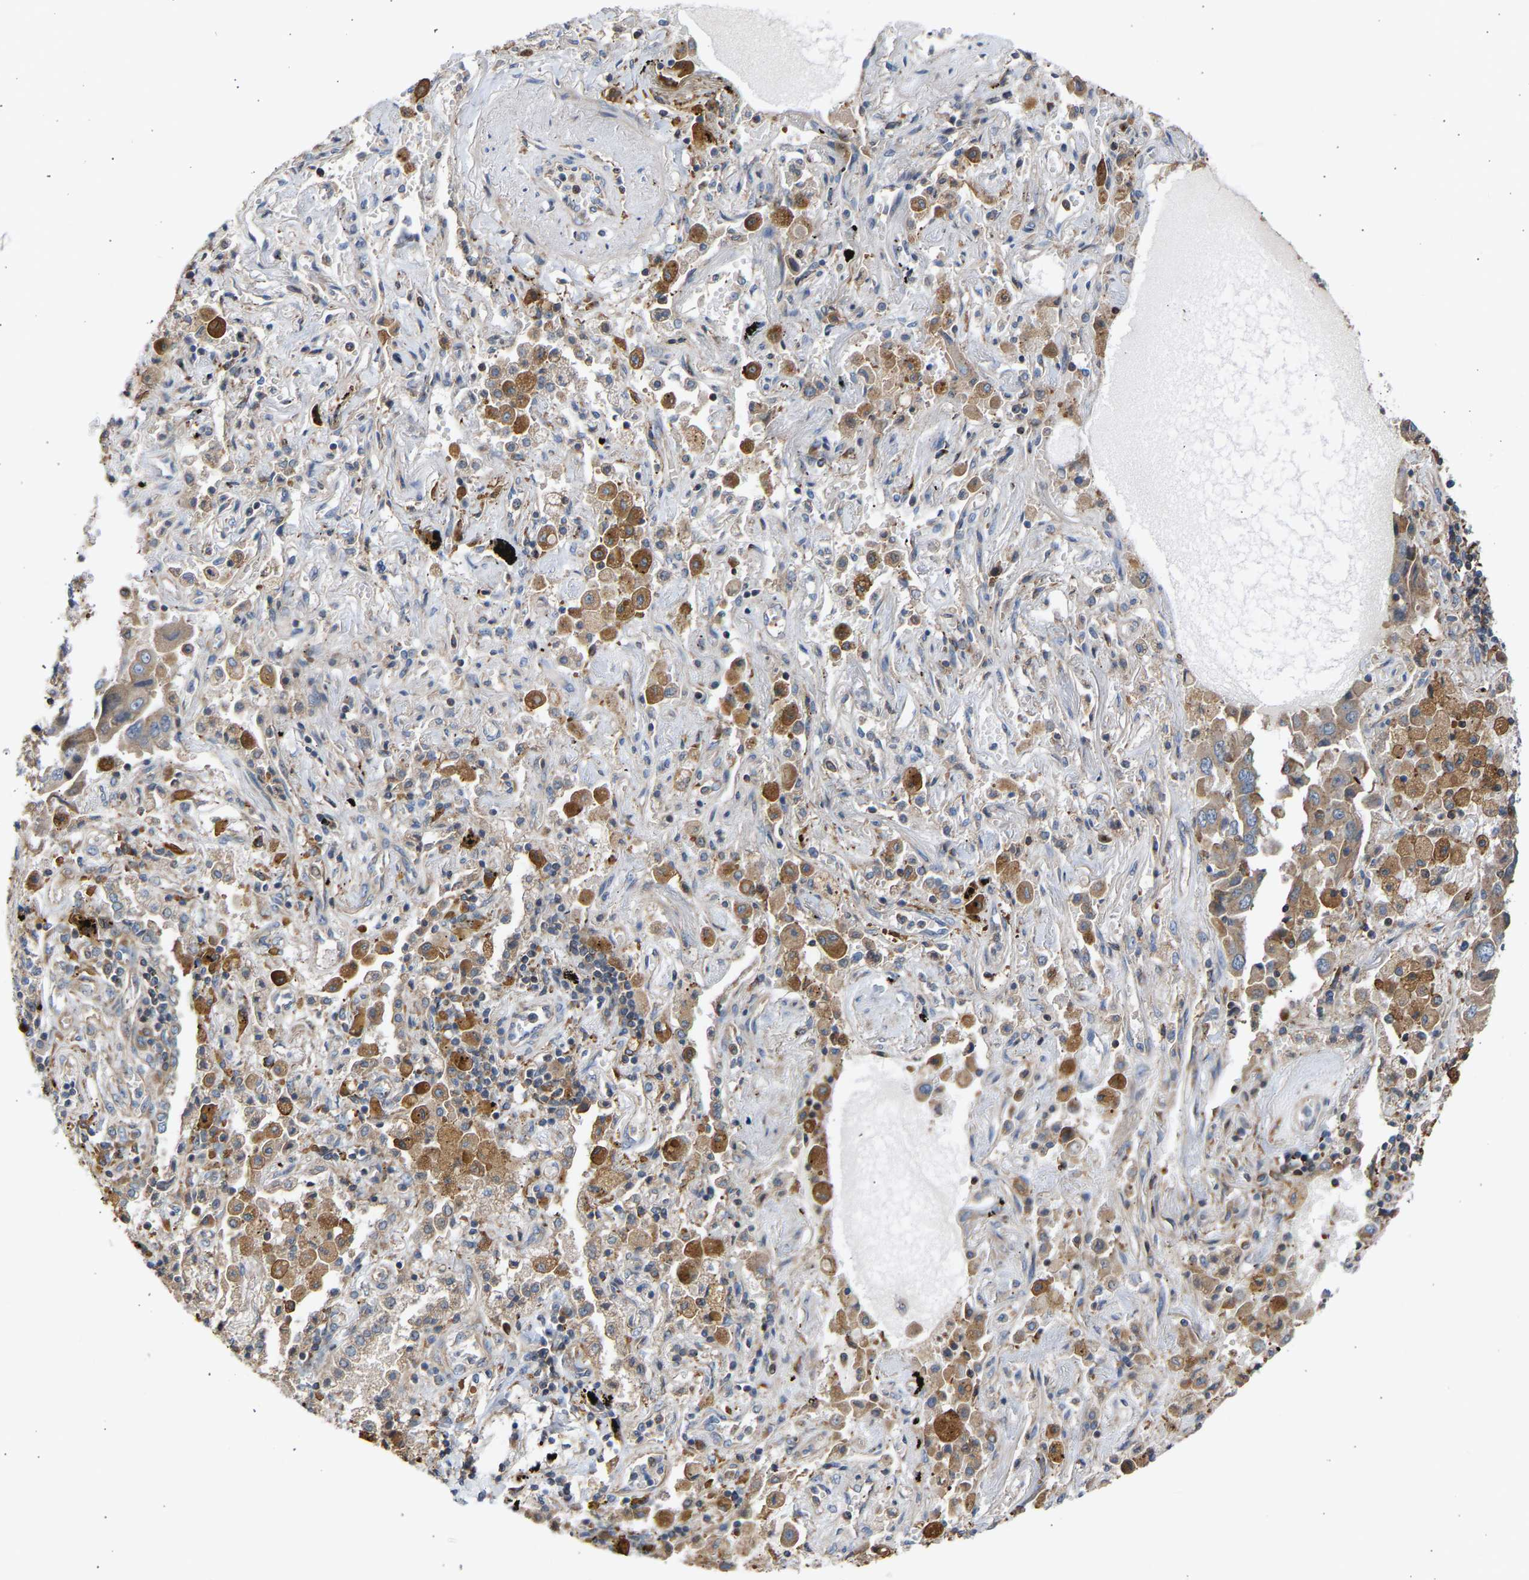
{"staining": {"intensity": "moderate", "quantity": ">75%", "location": "cytoplasmic/membranous"}, "tissue": "lung cancer", "cell_type": "Tumor cells", "image_type": "cancer", "snomed": [{"axis": "morphology", "description": "Adenocarcinoma, NOS"}, {"axis": "topography", "description": "Lung"}], "caption": "Moderate cytoplasmic/membranous positivity is seen in approximately >75% of tumor cells in lung adenocarcinoma. Immunohistochemistry stains the protein of interest in brown and the nuclei are stained blue.", "gene": "GCN1", "patient": {"sex": "female", "age": 65}}